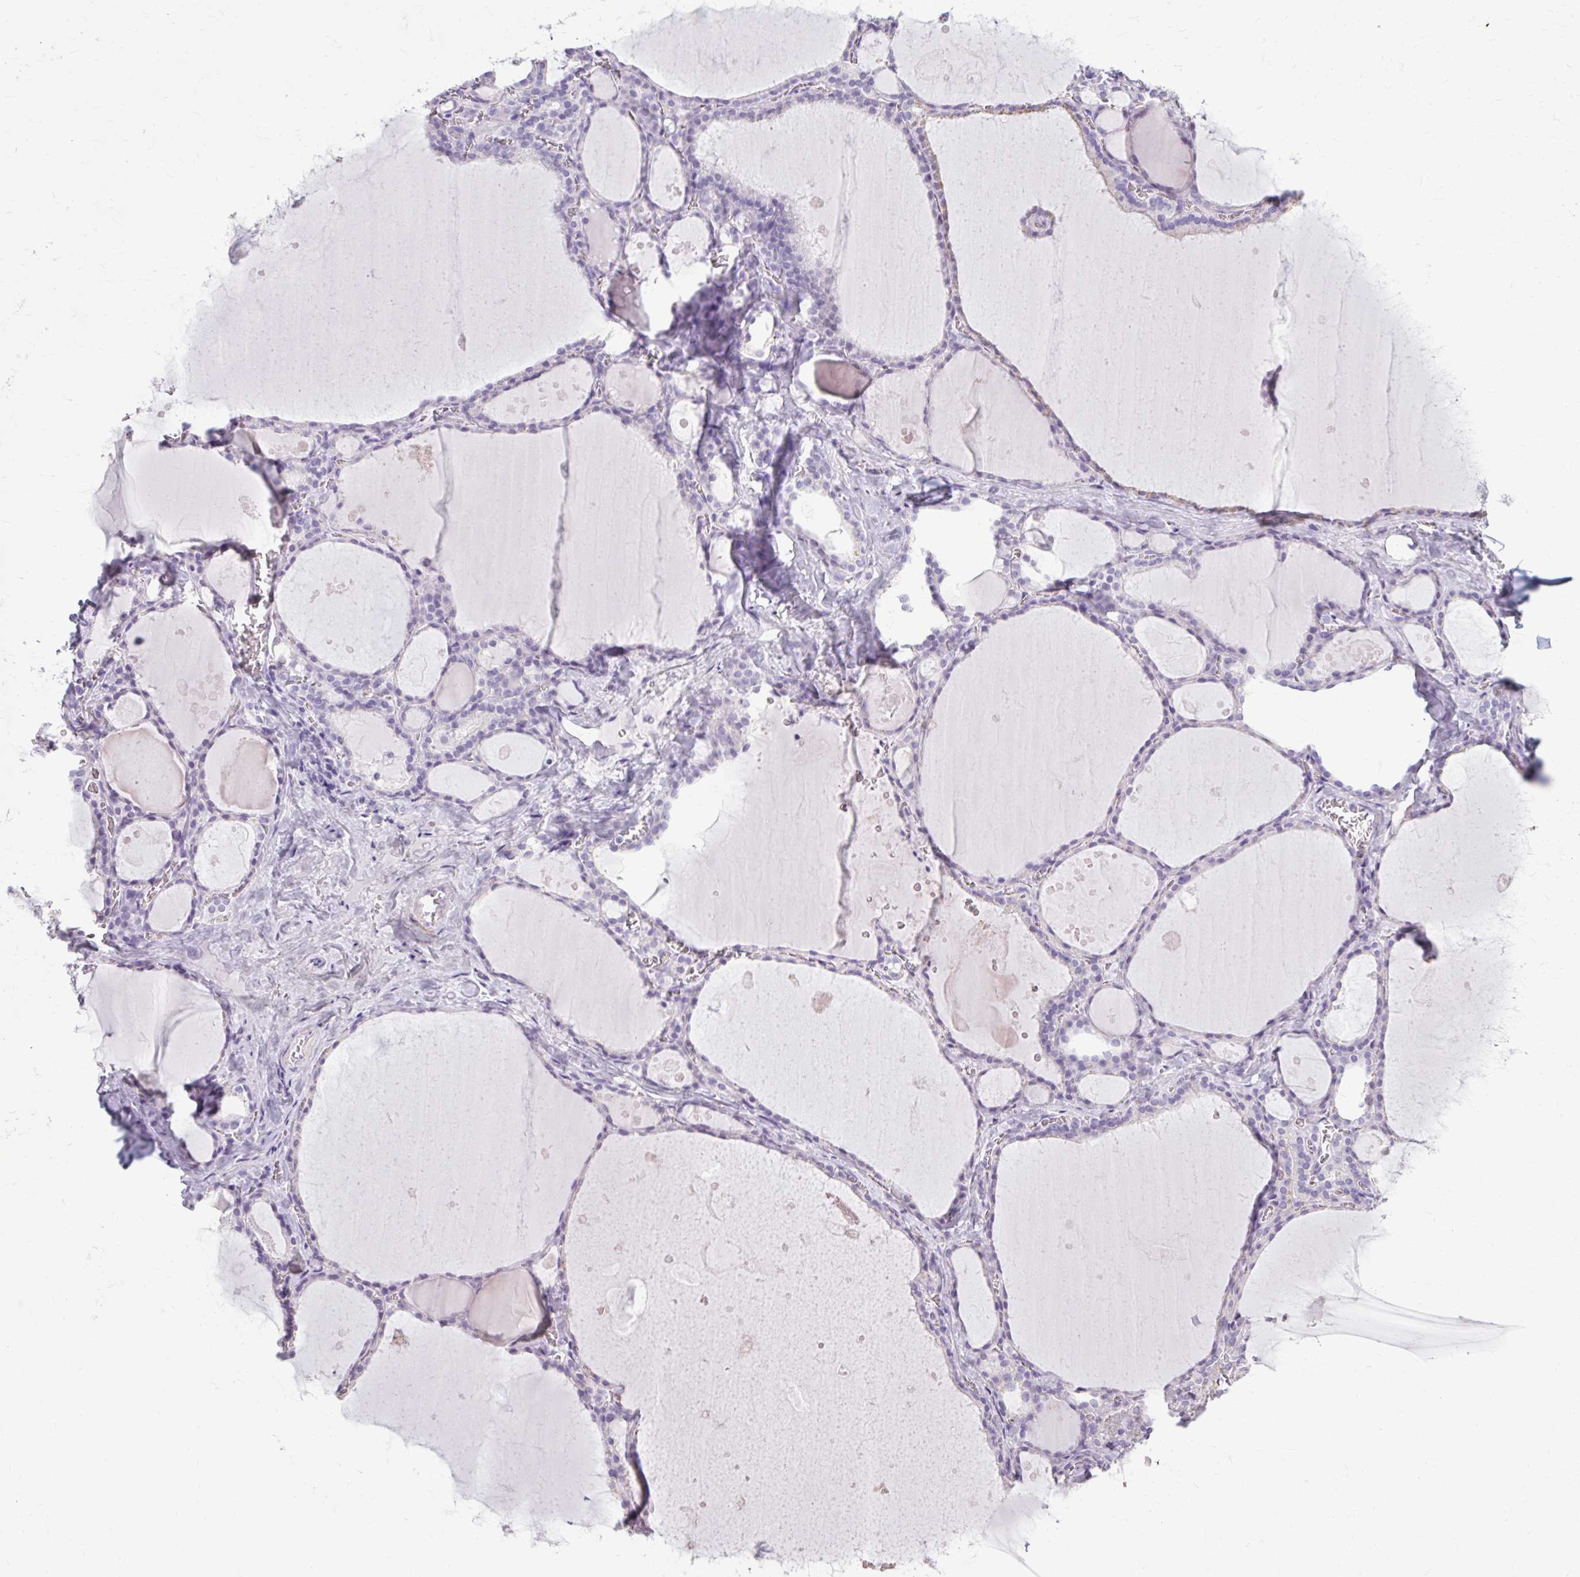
{"staining": {"intensity": "negative", "quantity": "none", "location": "none"}, "tissue": "thyroid gland", "cell_type": "Glandular cells", "image_type": "normal", "snomed": [{"axis": "morphology", "description": "Normal tissue, NOS"}, {"axis": "topography", "description": "Thyroid gland"}], "caption": "Immunohistochemistry image of unremarkable thyroid gland: thyroid gland stained with DAB demonstrates no significant protein positivity in glandular cells. (Immunohistochemistry (ihc), brightfield microscopy, high magnification).", "gene": "OR4B1", "patient": {"sex": "male", "age": 56}}